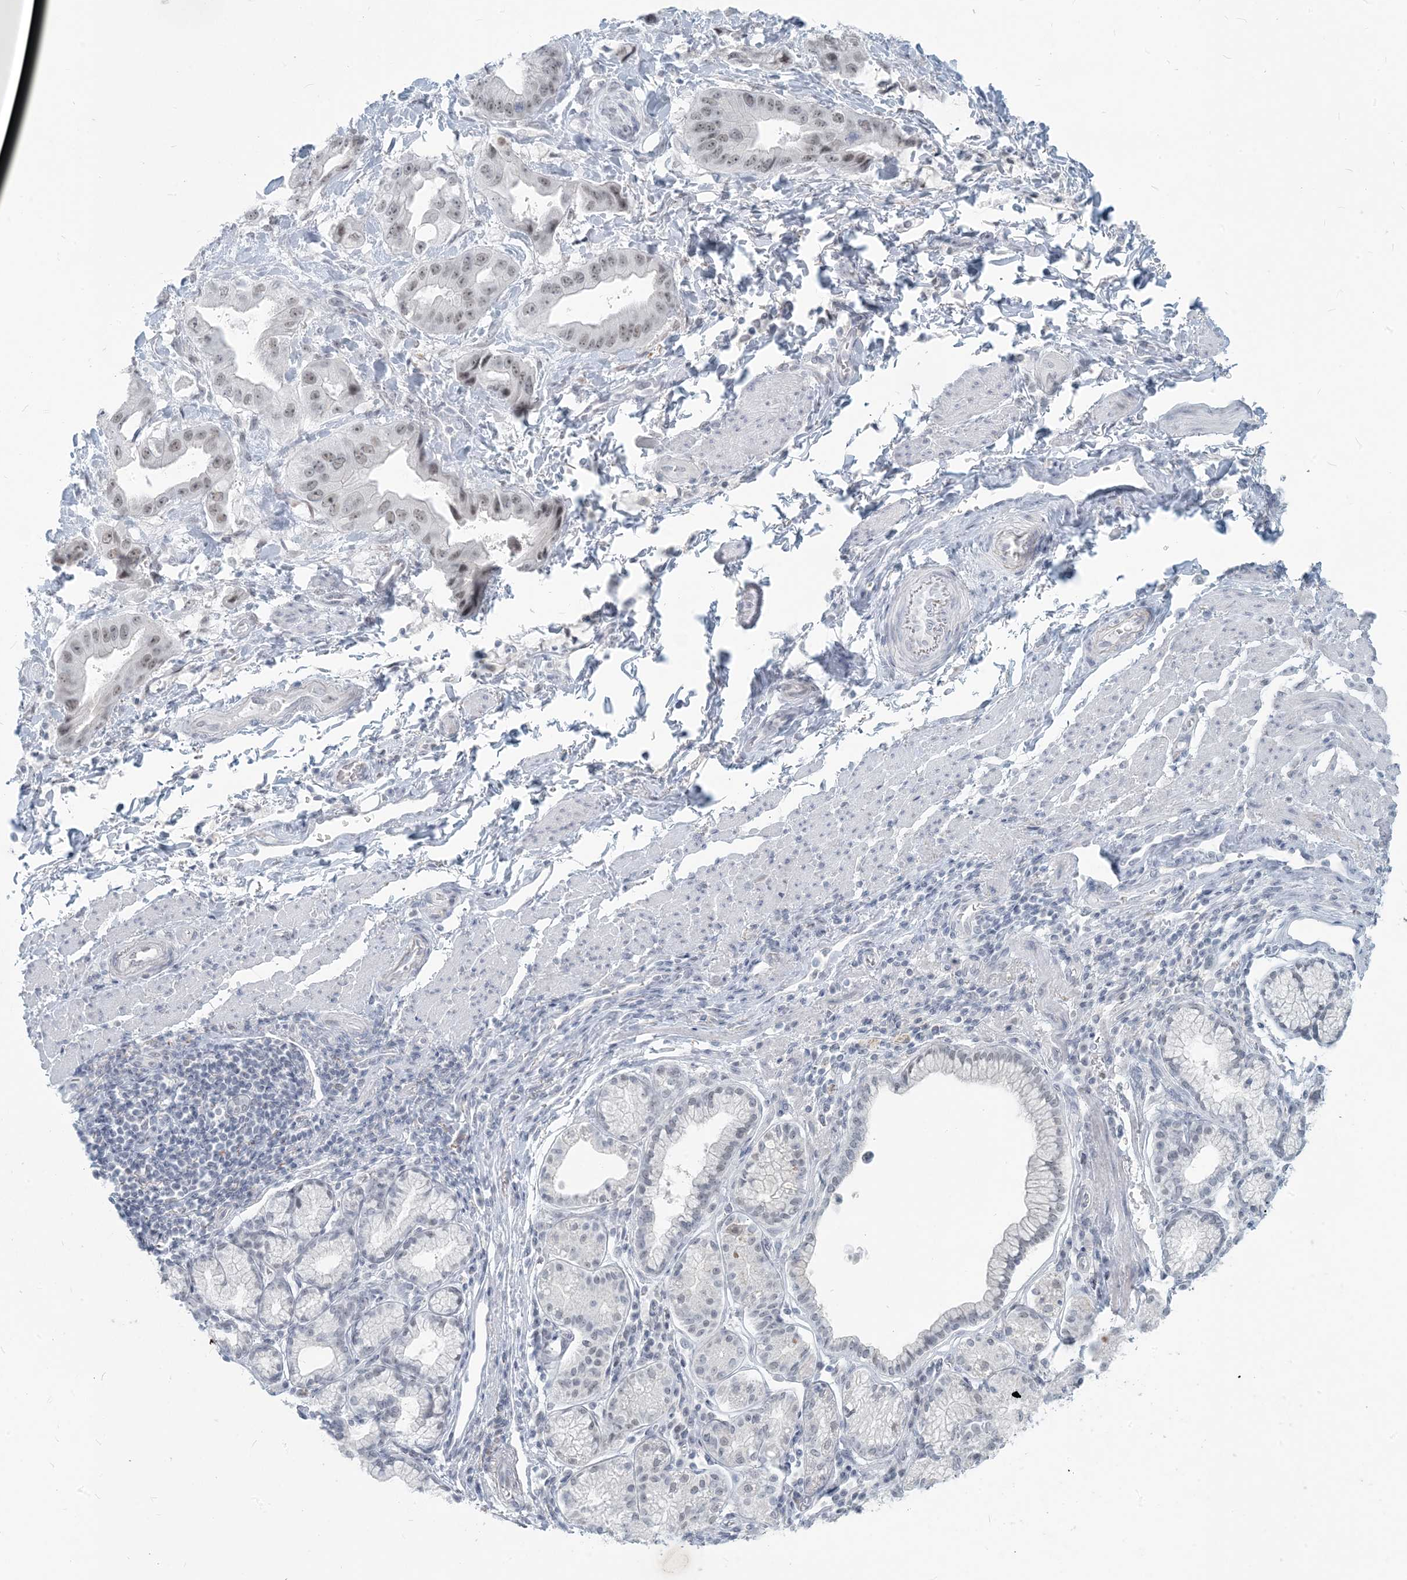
{"staining": {"intensity": "weak", "quantity": "<25%", "location": "nuclear"}, "tissue": "stomach cancer", "cell_type": "Tumor cells", "image_type": "cancer", "snomed": [{"axis": "morphology", "description": "Adenocarcinoma, NOS"}, {"axis": "topography", "description": "Stomach"}], "caption": "Stomach cancer was stained to show a protein in brown. There is no significant expression in tumor cells.", "gene": "SCML1", "patient": {"sex": "male", "age": 62}}